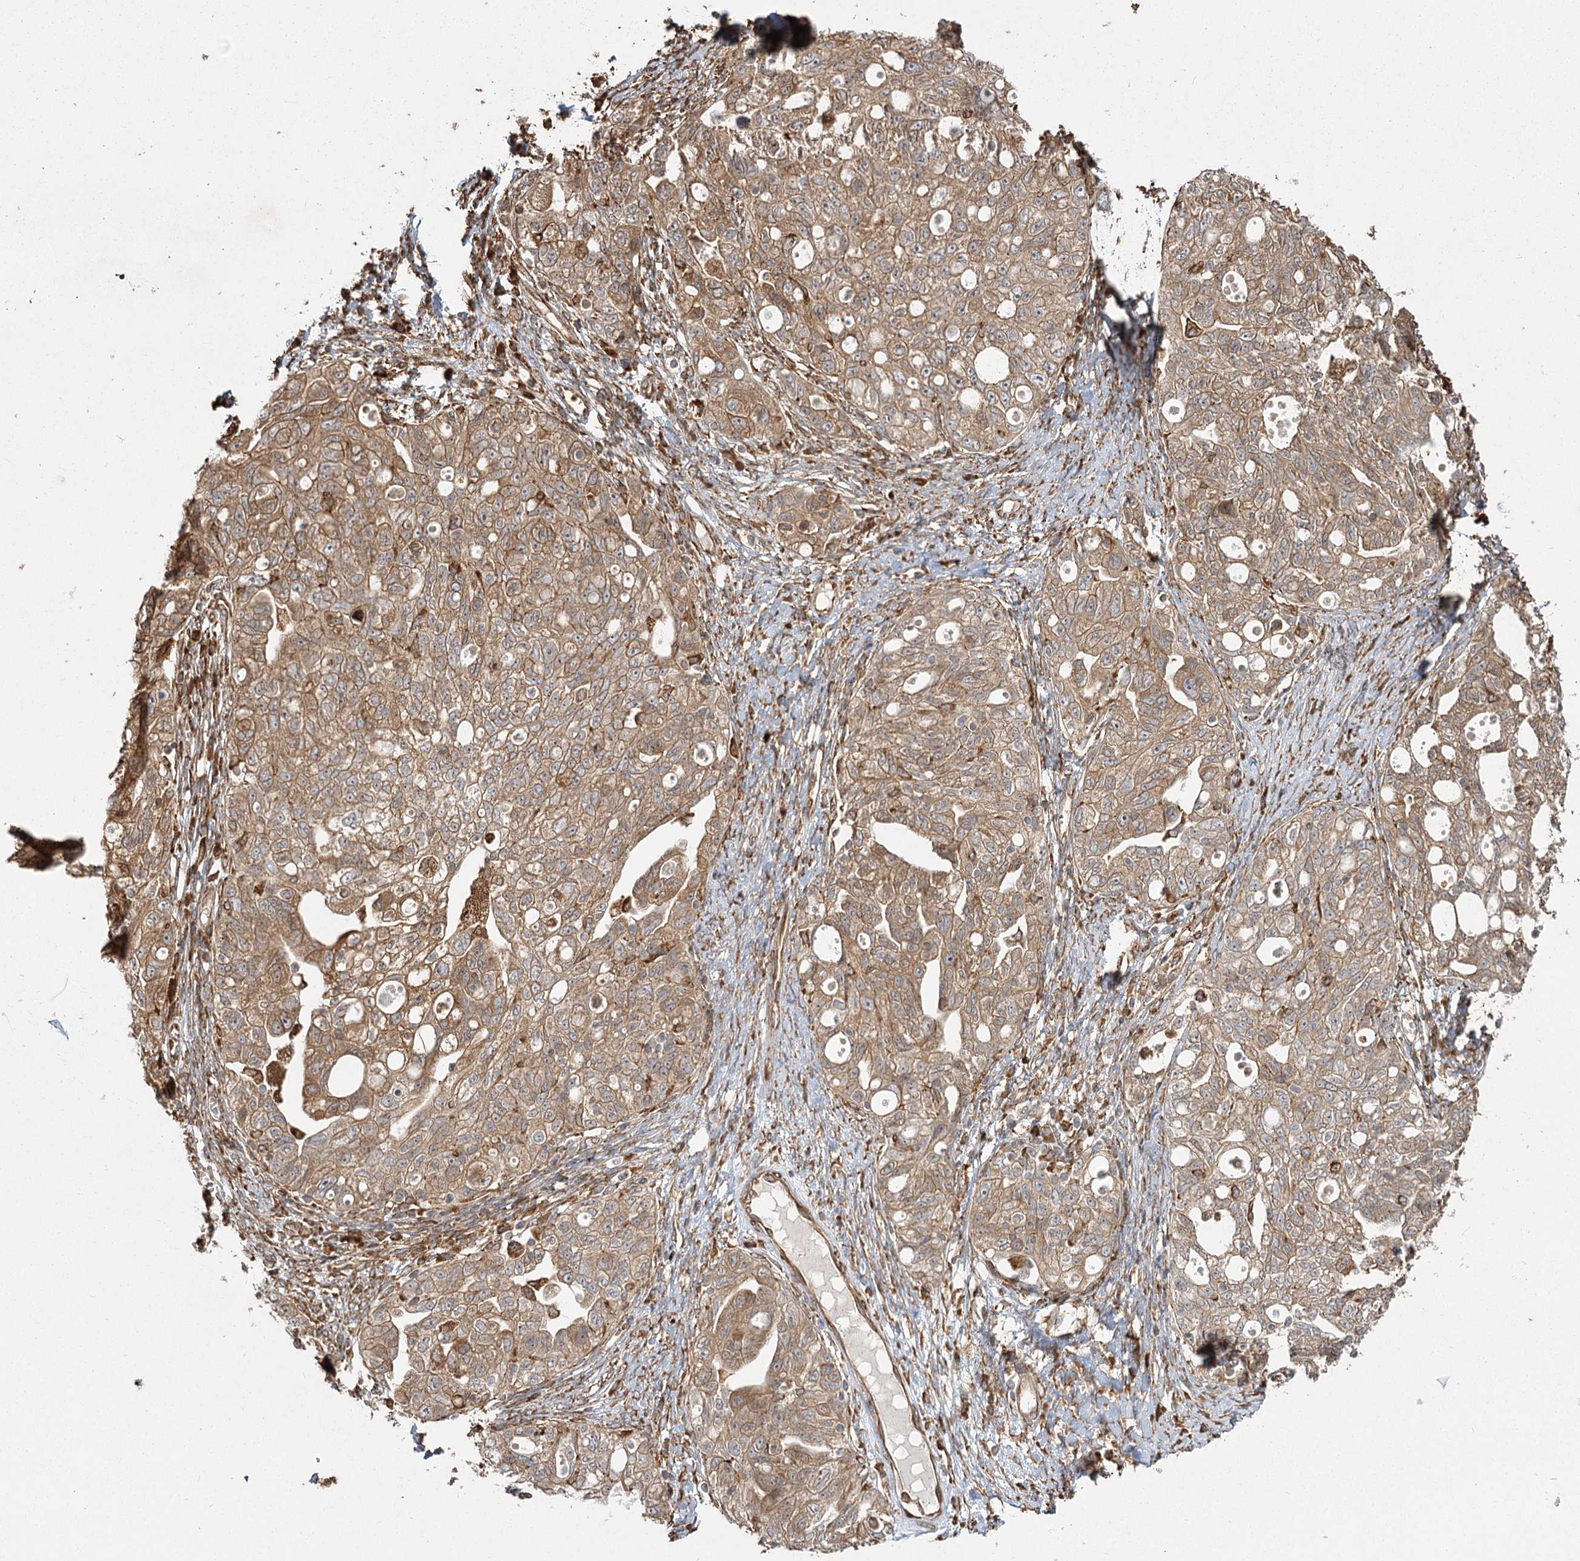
{"staining": {"intensity": "moderate", "quantity": ">75%", "location": "cytoplasmic/membranous"}, "tissue": "ovarian cancer", "cell_type": "Tumor cells", "image_type": "cancer", "snomed": [{"axis": "morphology", "description": "Carcinoma, NOS"}, {"axis": "morphology", "description": "Cystadenocarcinoma, serous, NOS"}, {"axis": "topography", "description": "Ovary"}], "caption": "Moderate cytoplasmic/membranous staining is present in about >75% of tumor cells in ovarian cancer. The protein is shown in brown color, while the nuclei are stained blue.", "gene": "FAM13A", "patient": {"sex": "female", "age": 69}}